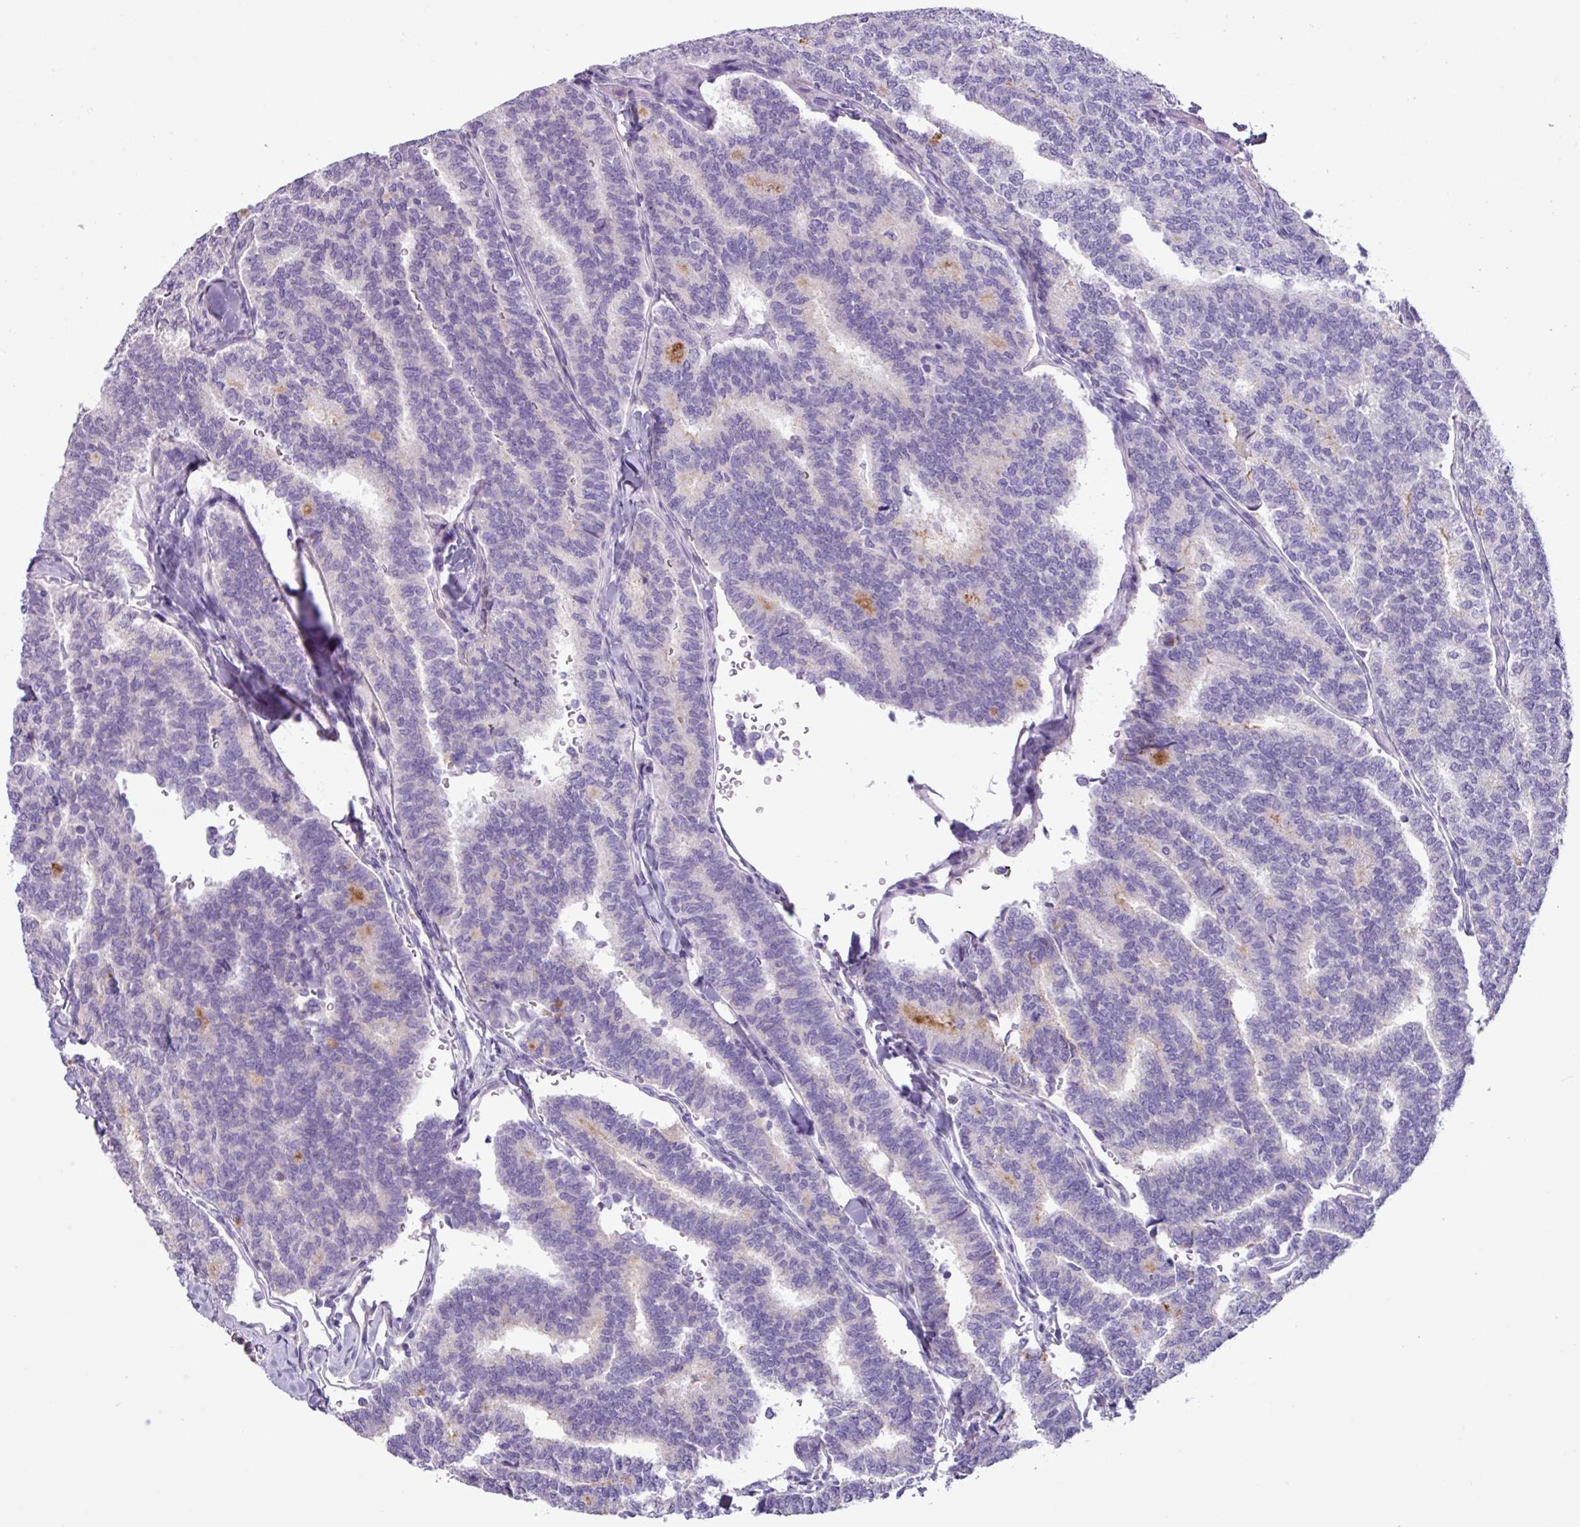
{"staining": {"intensity": "negative", "quantity": "none", "location": "none"}, "tissue": "thyroid cancer", "cell_type": "Tumor cells", "image_type": "cancer", "snomed": [{"axis": "morphology", "description": "Papillary adenocarcinoma, NOS"}, {"axis": "topography", "description": "Thyroid gland"}], "caption": "The image demonstrates no staining of tumor cells in thyroid cancer. The staining was performed using DAB (3,3'-diaminobenzidine) to visualize the protein expression in brown, while the nuclei were stained in blue with hematoxylin (Magnification: 20x).", "gene": "CYSTM1", "patient": {"sex": "female", "age": 35}}